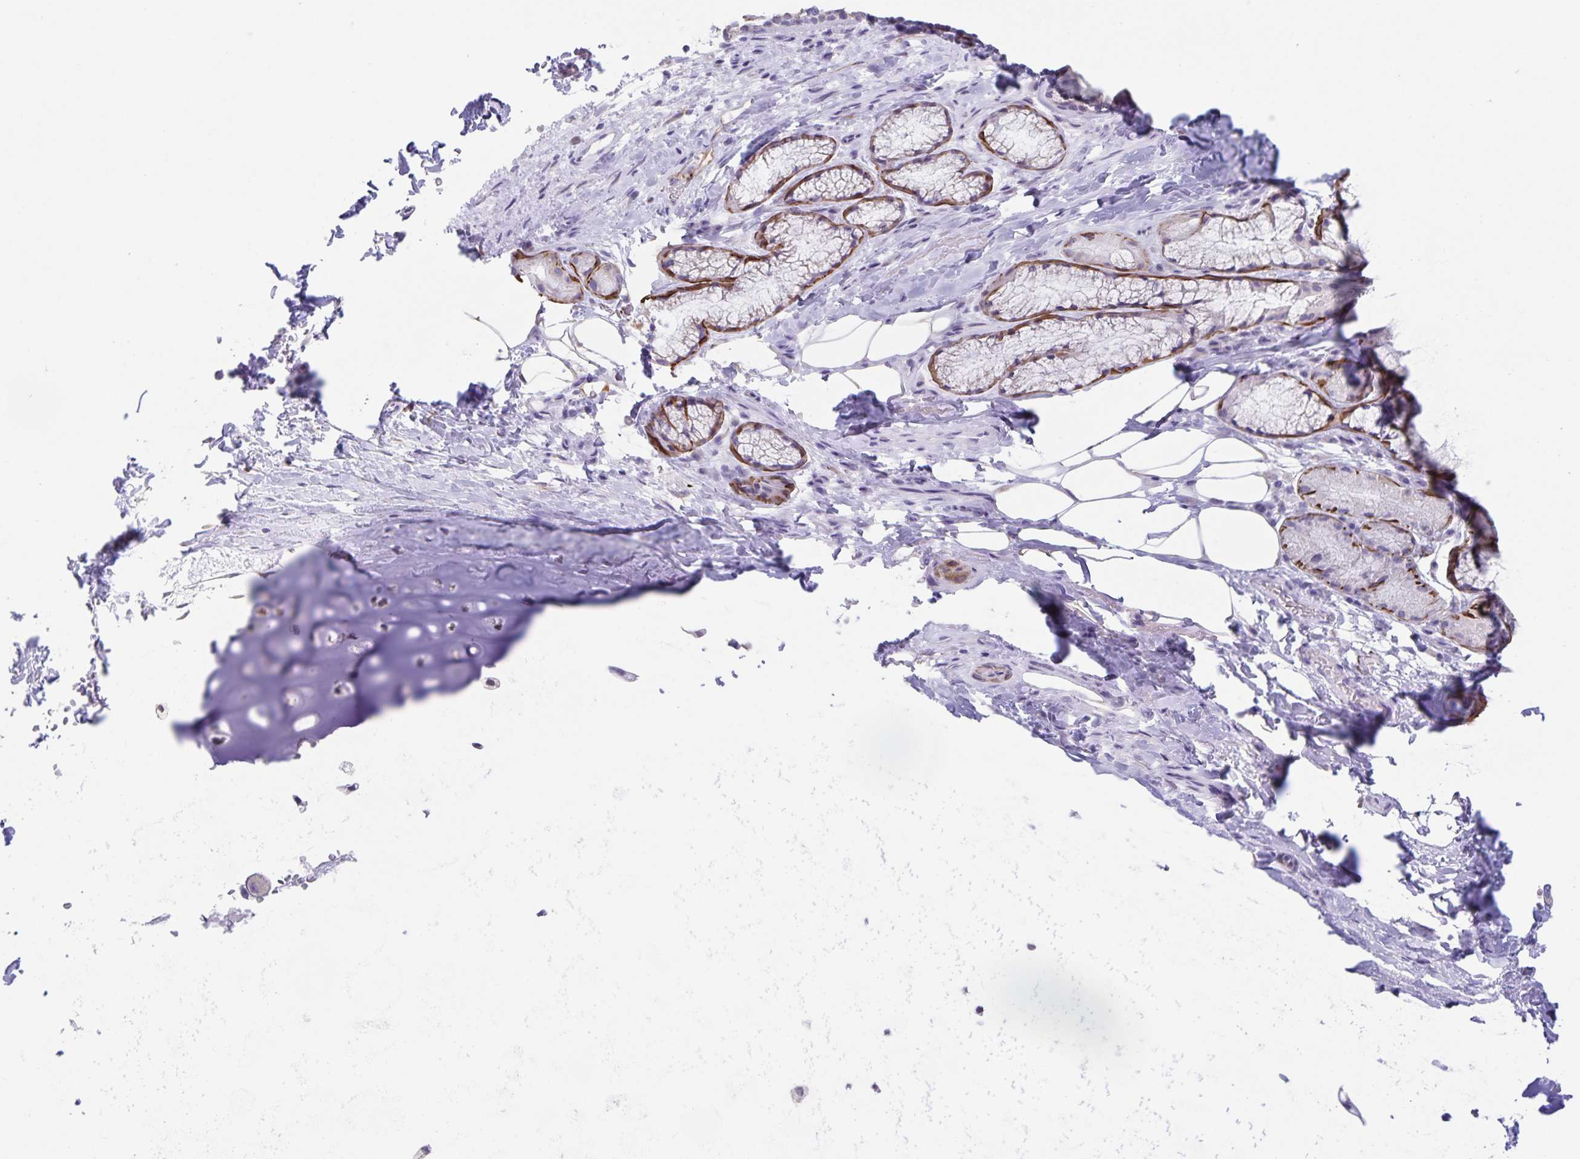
{"staining": {"intensity": "negative", "quantity": "none", "location": "none"}, "tissue": "adipose tissue", "cell_type": "Adipocytes", "image_type": "normal", "snomed": [{"axis": "morphology", "description": "Normal tissue, NOS"}, {"axis": "topography", "description": "Cartilage tissue"}, {"axis": "topography", "description": "Bronchus"}], "caption": "Micrograph shows no significant protein positivity in adipocytes of normal adipose tissue. (Brightfield microscopy of DAB immunohistochemistry at high magnification).", "gene": "SYNM", "patient": {"sex": "male", "age": 64}}